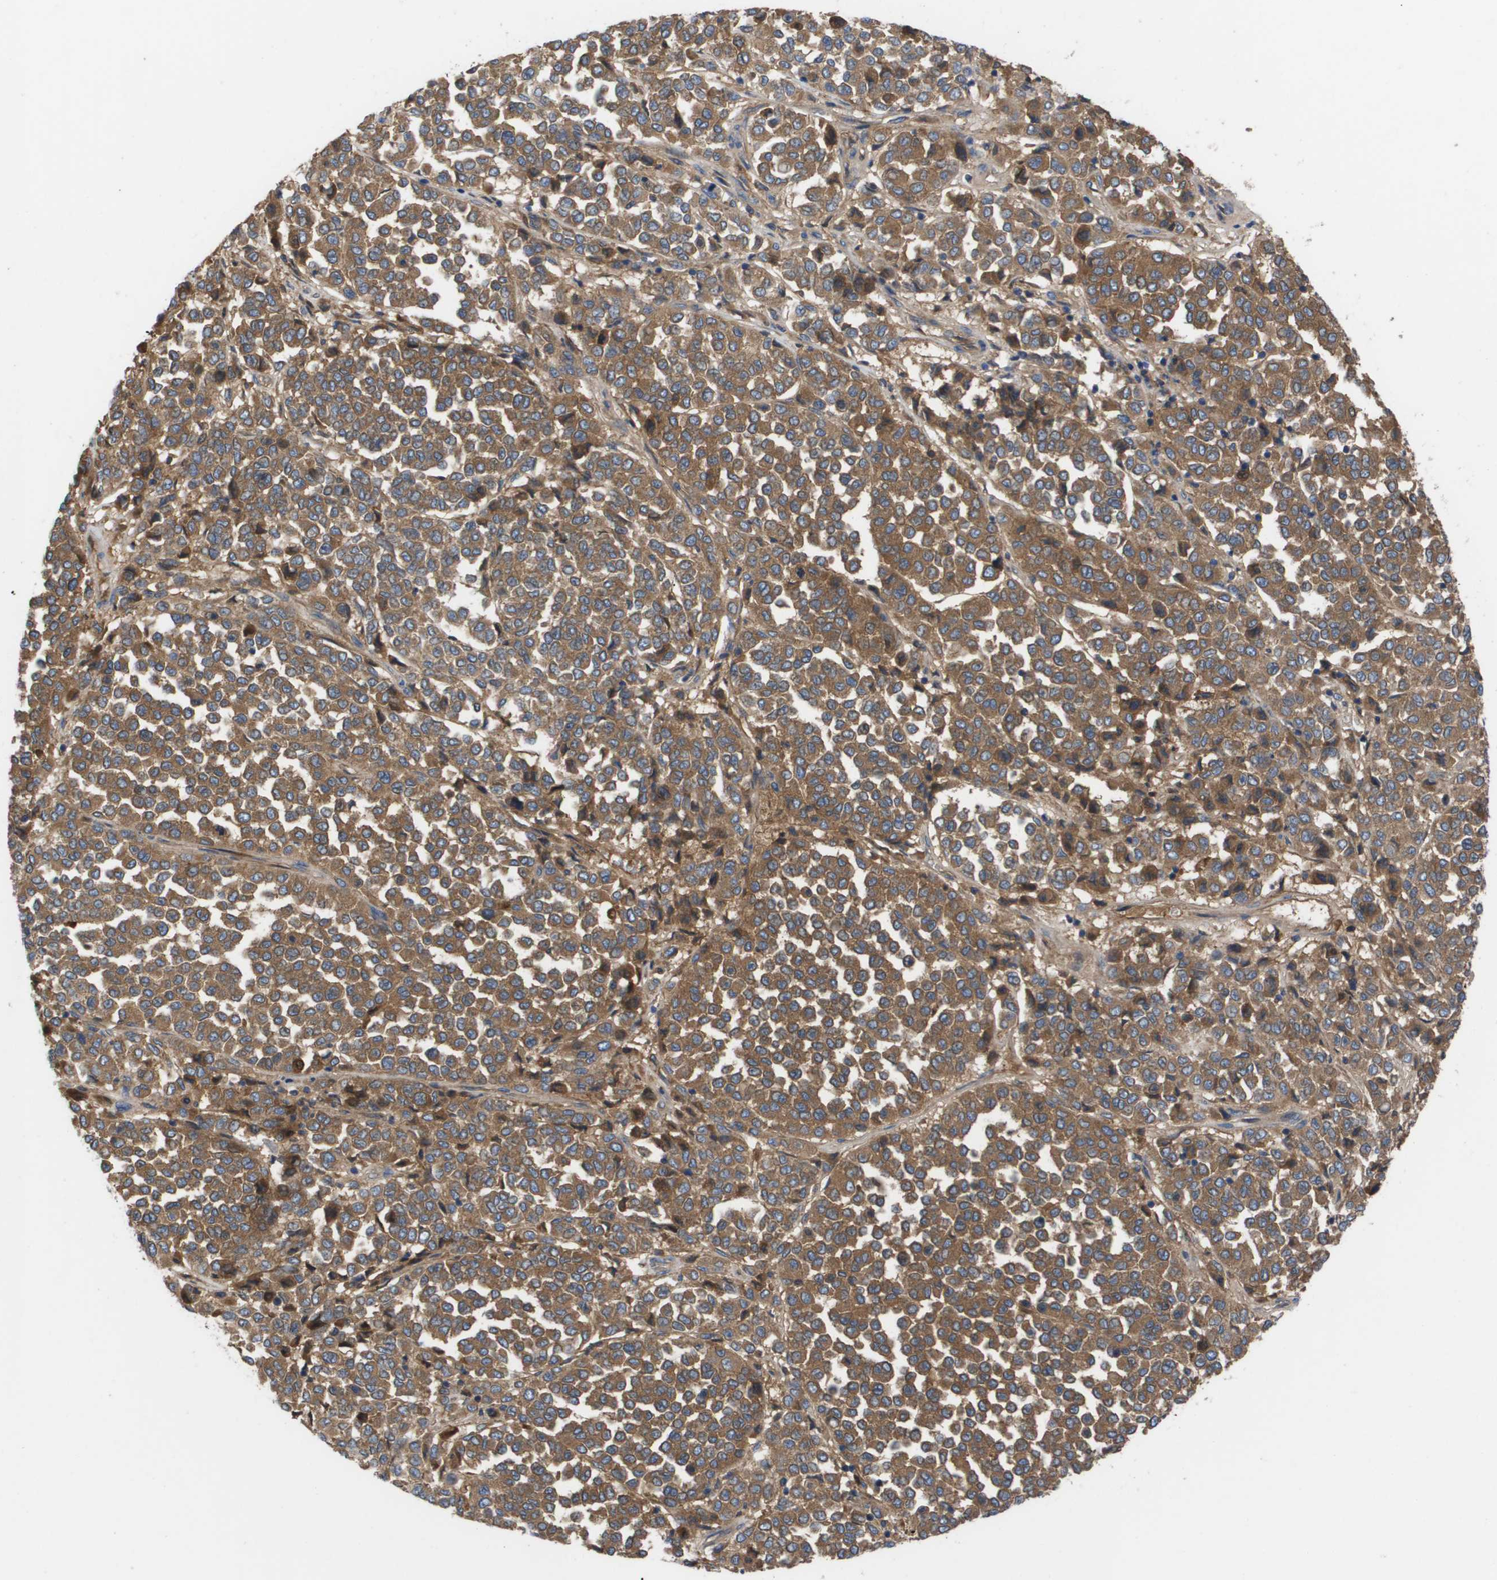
{"staining": {"intensity": "moderate", "quantity": ">75%", "location": "cytoplasmic/membranous"}, "tissue": "melanoma", "cell_type": "Tumor cells", "image_type": "cancer", "snomed": [{"axis": "morphology", "description": "Malignant melanoma, Metastatic site"}, {"axis": "topography", "description": "Pancreas"}], "caption": "Protein expression by IHC shows moderate cytoplasmic/membranous positivity in approximately >75% of tumor cells in malignant melanoma (metastatic site).", "gene": "SERPINA6", "patient": {"sex": "female", "age": 30}}